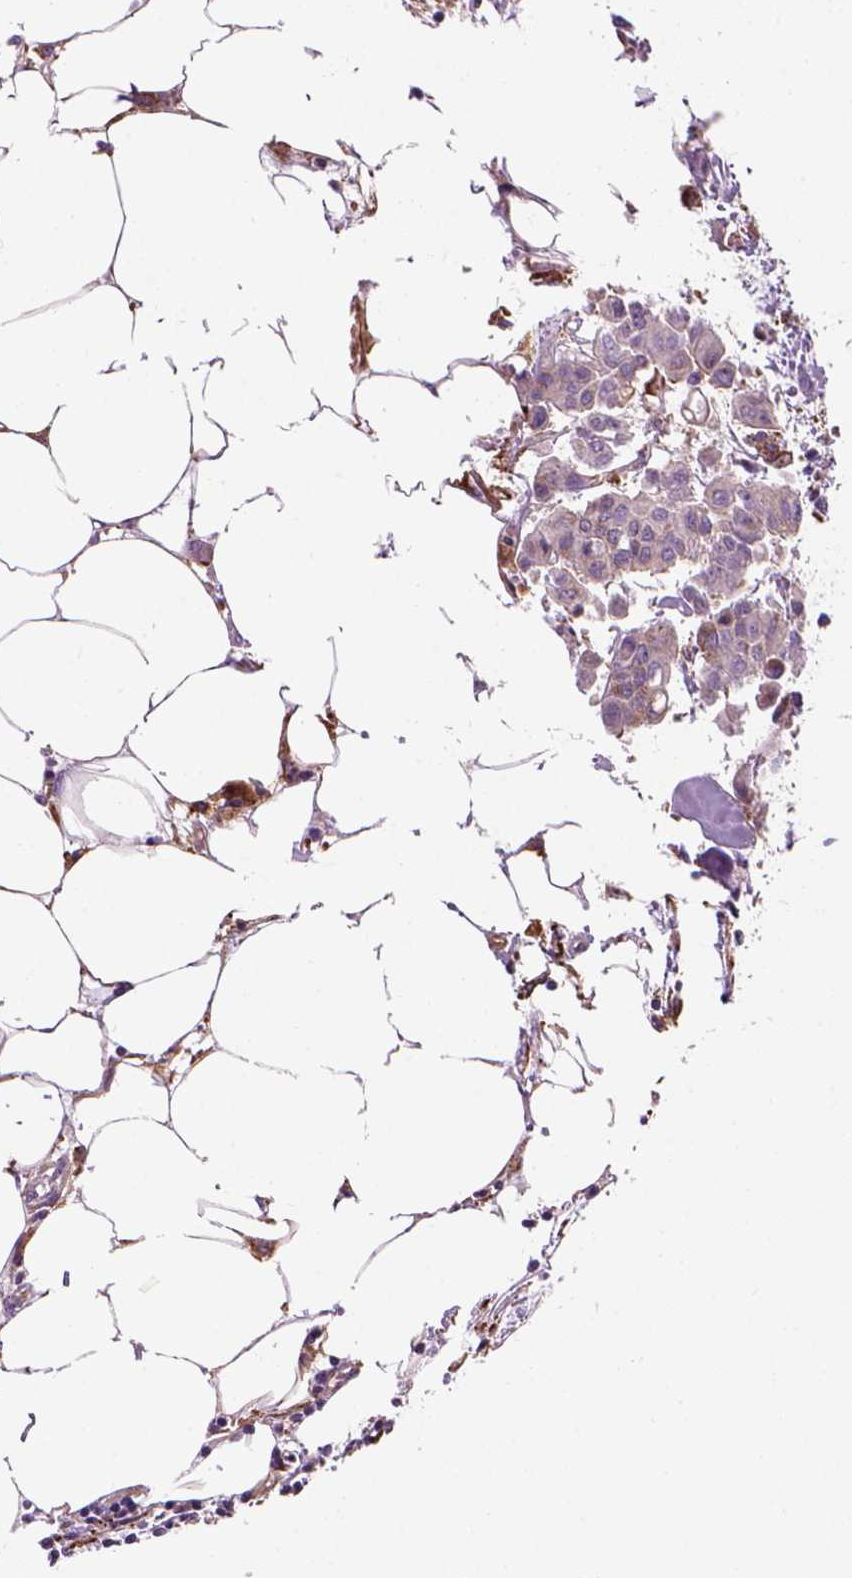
{"staining": {"intensity": "weak", "quantity": ">75%", "location": "cytoplasmic/membranous"}, "tissue": "carcinoid", "cell_type": "Tumor cells", "image_type": "cancer", "snomed": [{"axis": "morphology", "description": "Carcinoid, malignant, NOS"}, {"axis": "topography", "description": "Colon"}], "caption": "An IHC histopathology image of tumor tissue is shown. Protein staining in brown labels weak cytoplasmic/membranous positivity in carcinoid within tumor cells. (Stains: DAB (3,3'-diaminobenzidine) in brown, nuclei in blue, Microscopy: brightfield microscopy at high magnification).", "gene": "MARCKS", "patient": {"sex": "male", "age": 81}}